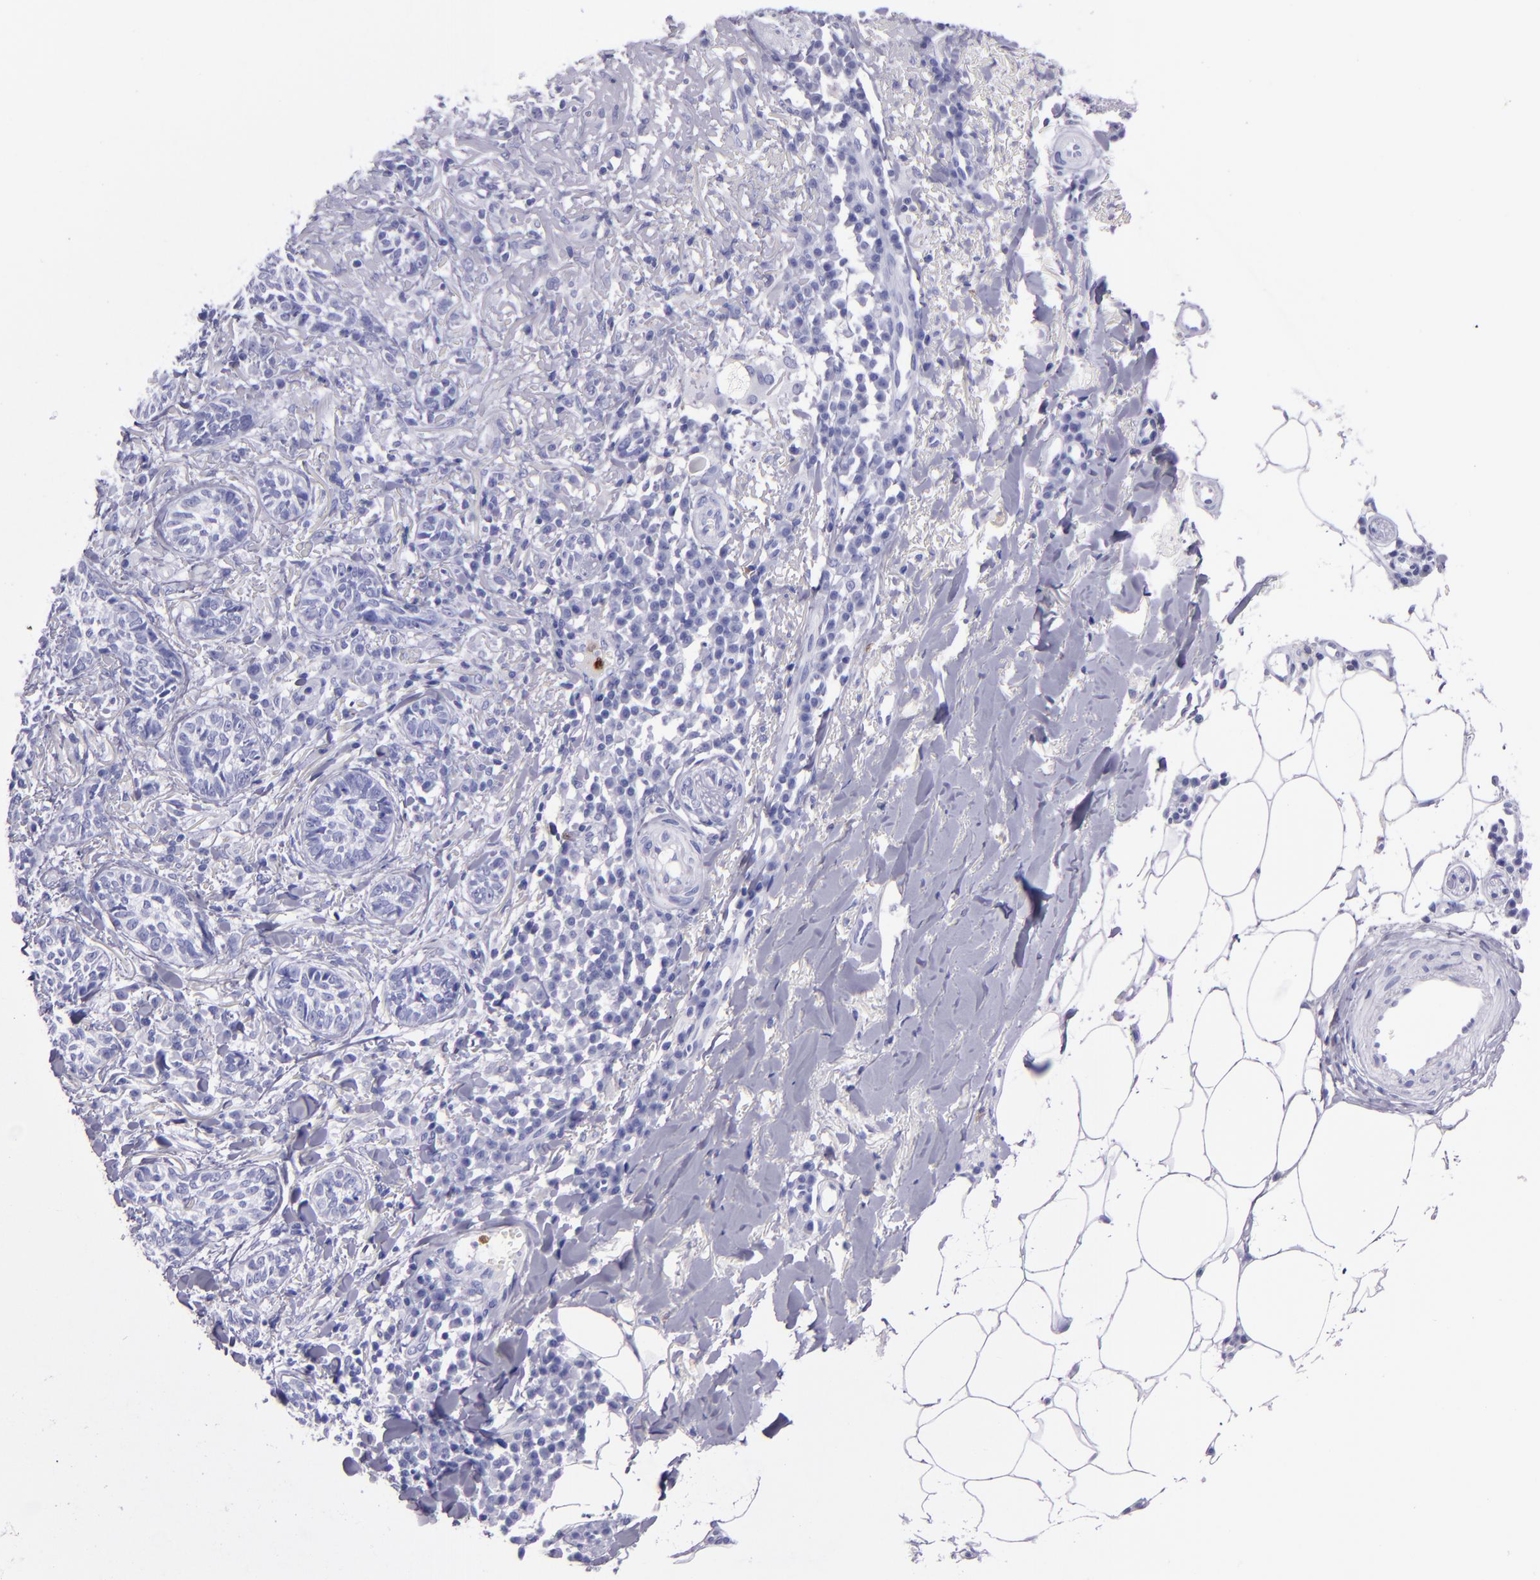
{"staining": {"intensity": "negative", "quantity": "none", "location": "none"}, "tissue": "skin cancer", "cell_type": "Tumor cells", "image_type": "cancer", "snomed": [{"axis": "morphology", "description": "Basal cell carcinoma"}, {"axis": "topography", "description": "Skin"}], "caption": "A high-resolution photomicrograph shows immunohistochemistry staining of basal cell carcinoma (skin), which demonstrates no significant expression in tumor cells. Nuclei are stained in blue.", "gene": "CR1", "patient": {"sex": "female", "age": 89}}